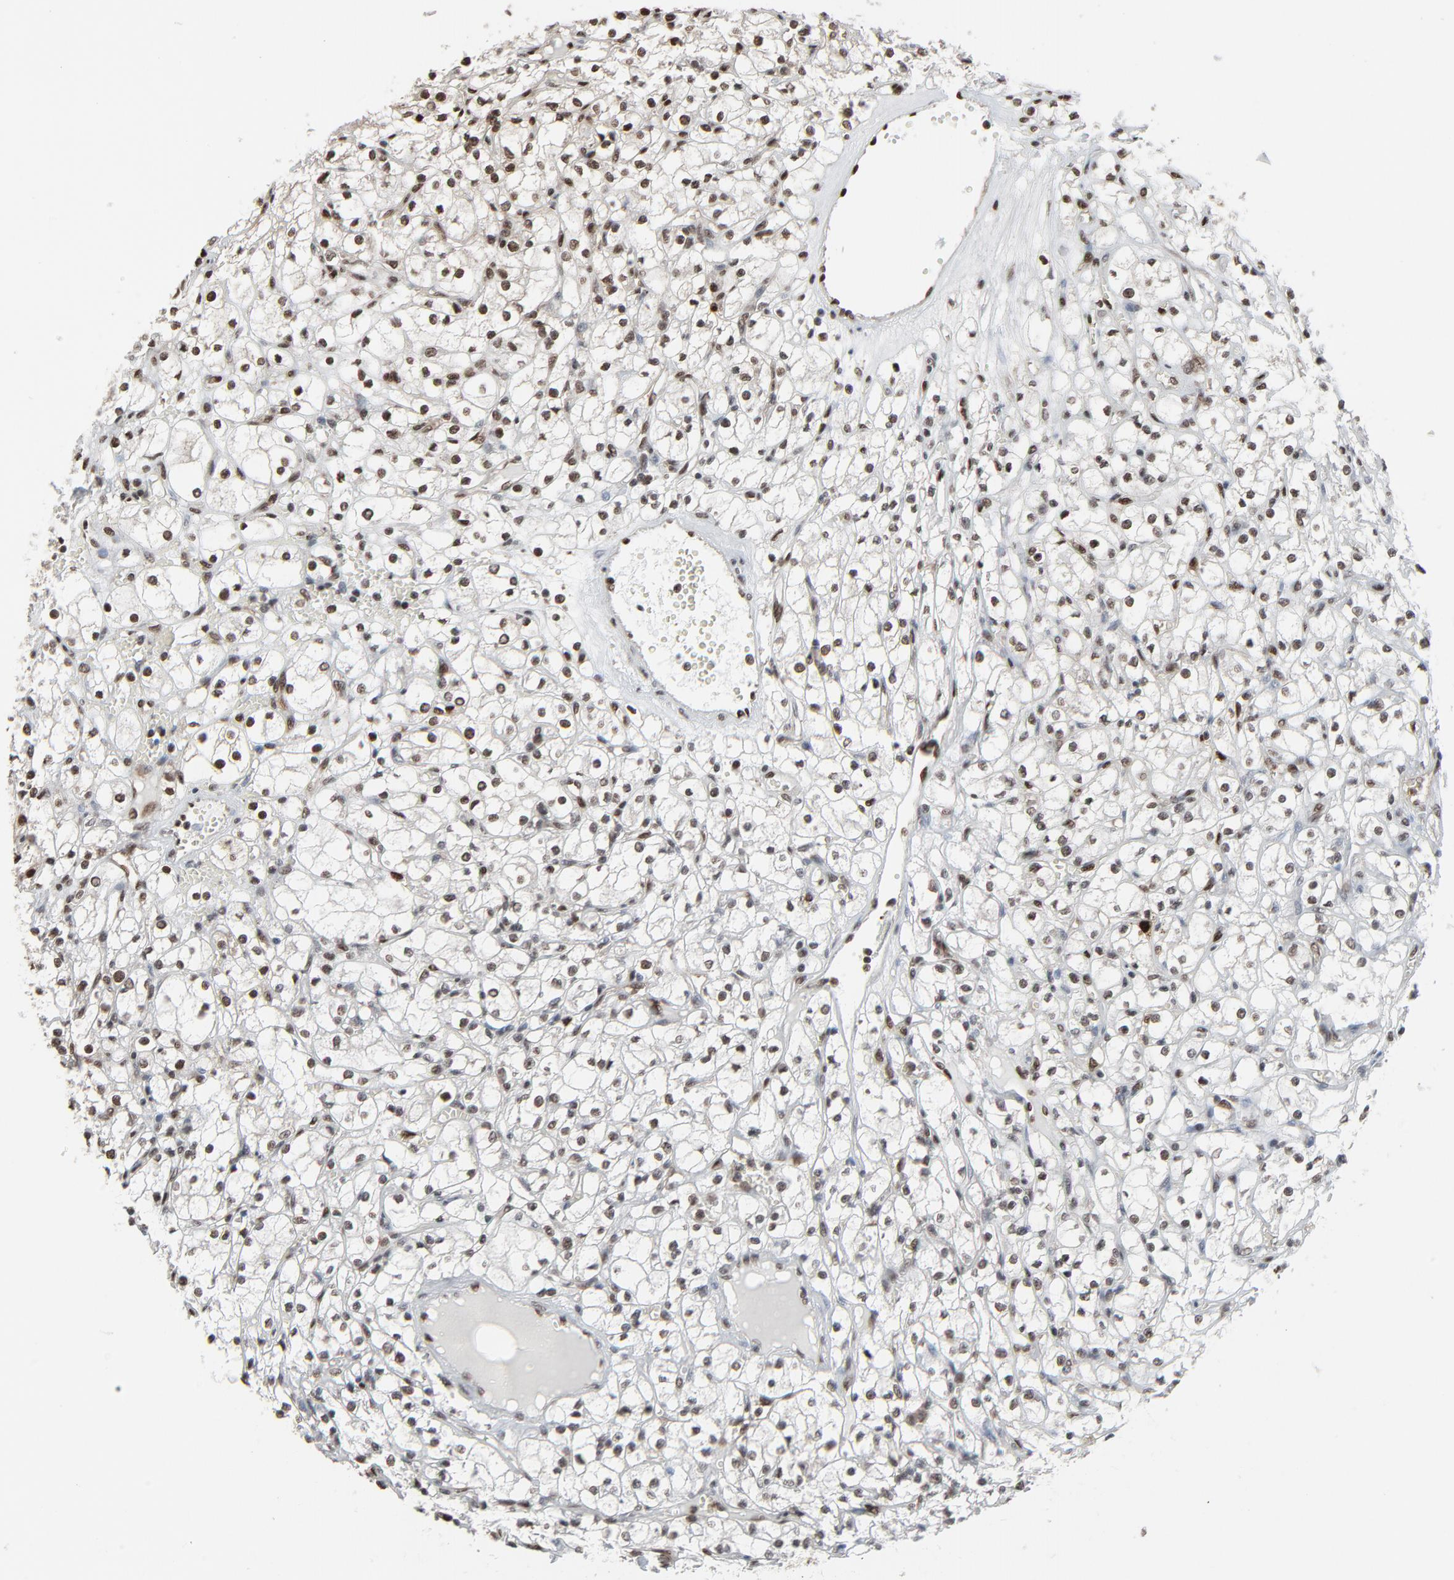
{"staining": {"intensity": "strong", "quantity": "25%-75%", "location": "nuclear"}, "tissue": "renal cancer", "cell_type": "Tumor cells", "image_type": "cancer", "snomed": [{"axis": "morphology", "description": "Adenocarcinoma, NOS"}, {"axis": "topography", "description": "Kidney"}], "caption": "Protein expression analysis of human renal cancer (adenocarcinoma) reveals strong nuclear staining in about 25%-75% of tumor cells.", "gene": "MEIS2", "patient": {"sex": "male", "age": 61}}